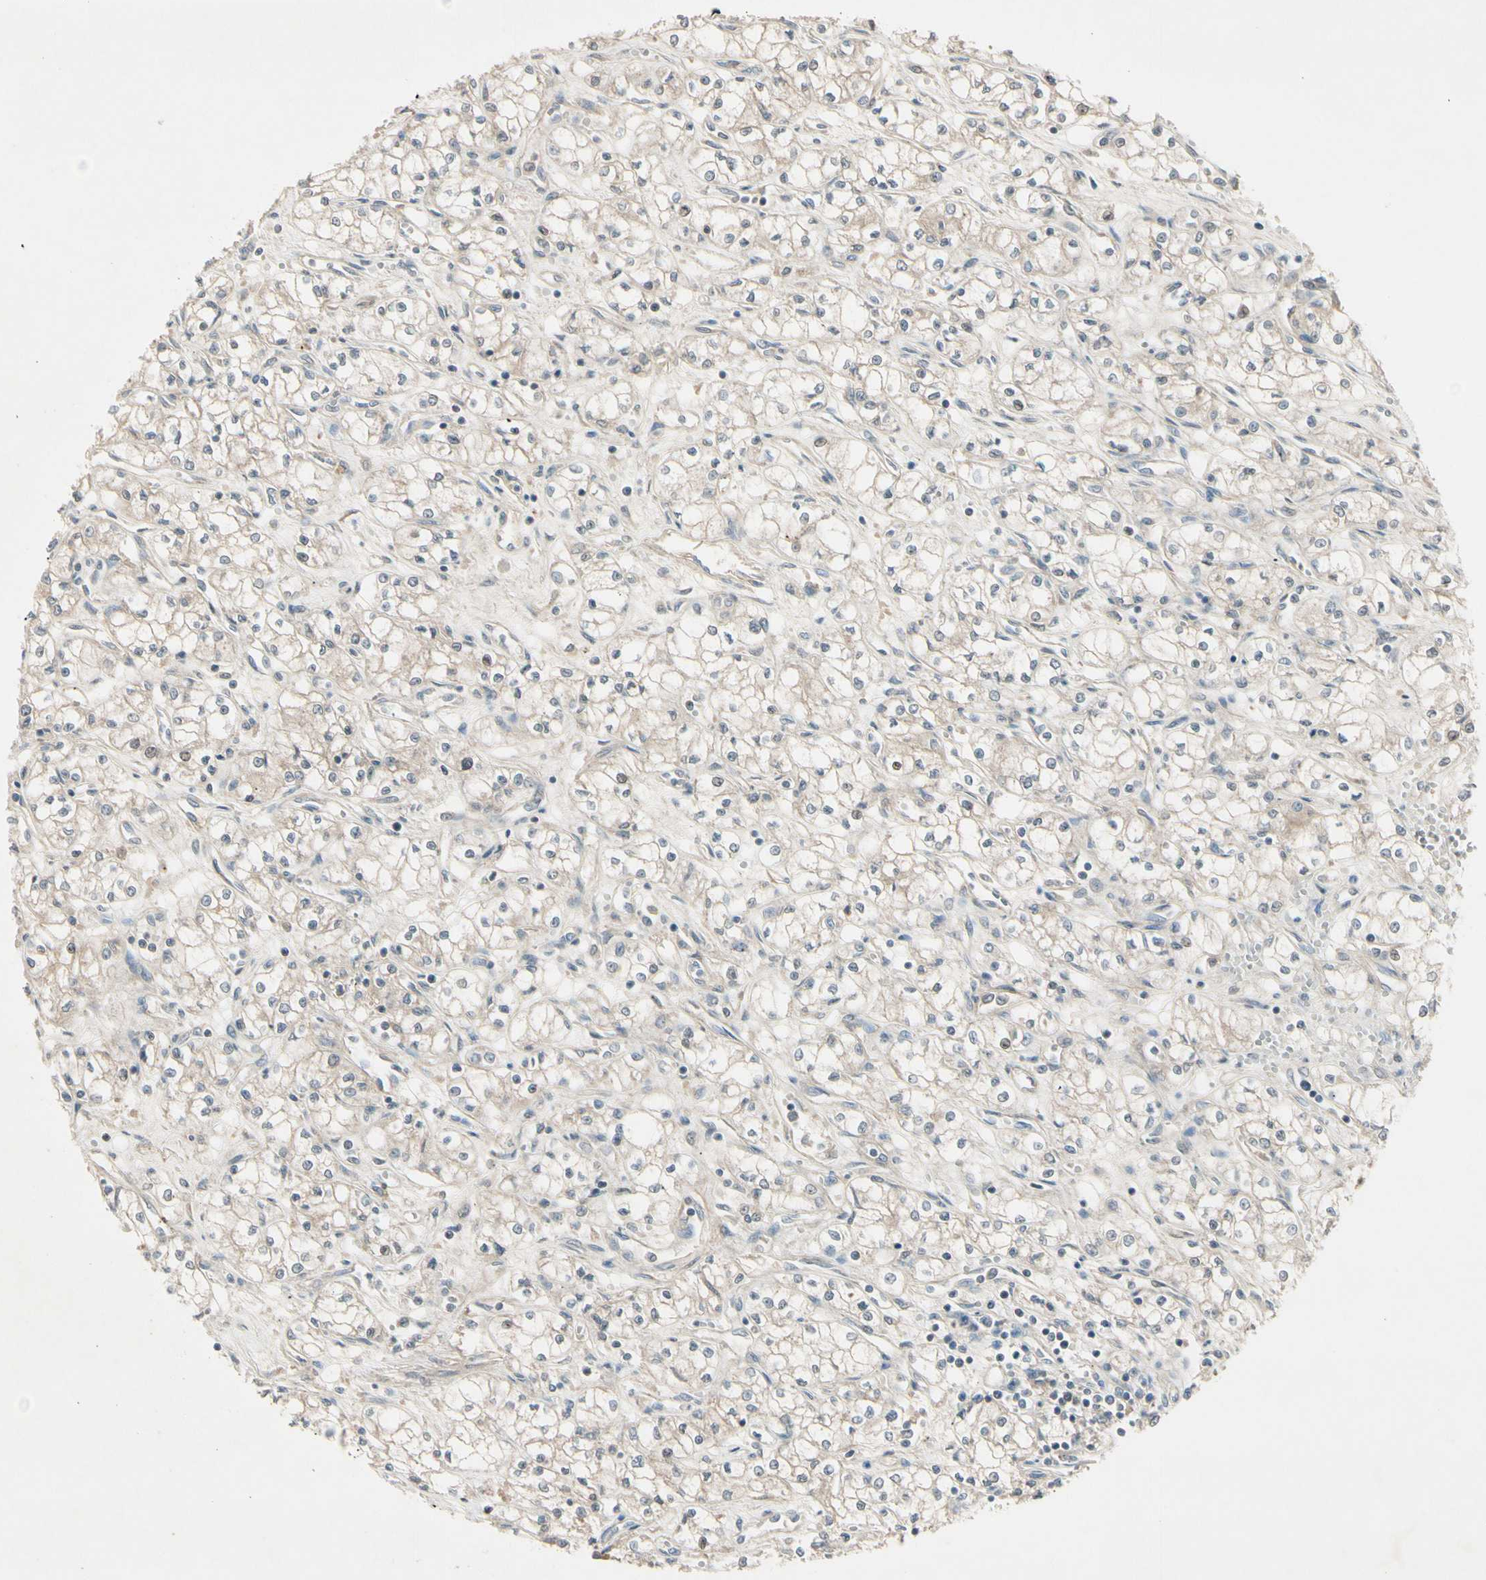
{"staining": {"intensity": "negative", "quantity": "none", "location": "none"}, "tissue": "renal cancer", "cell_type": "Tumor cells", "image_type": "cancer", "snomed": [{"axis": "morphology", "description": "Normal tissue, NOS"}, {"axis": "morphology", "description": "Adenocarcinoma, NOS"}, {"axis": "topography", "description": "Kidney"}], "caption": "Tumor cells show no significant positivity in renal cancer (adenocarcinoma).", "gene": "FHDC1", "patient": {"sex": "male", "age": 59}}